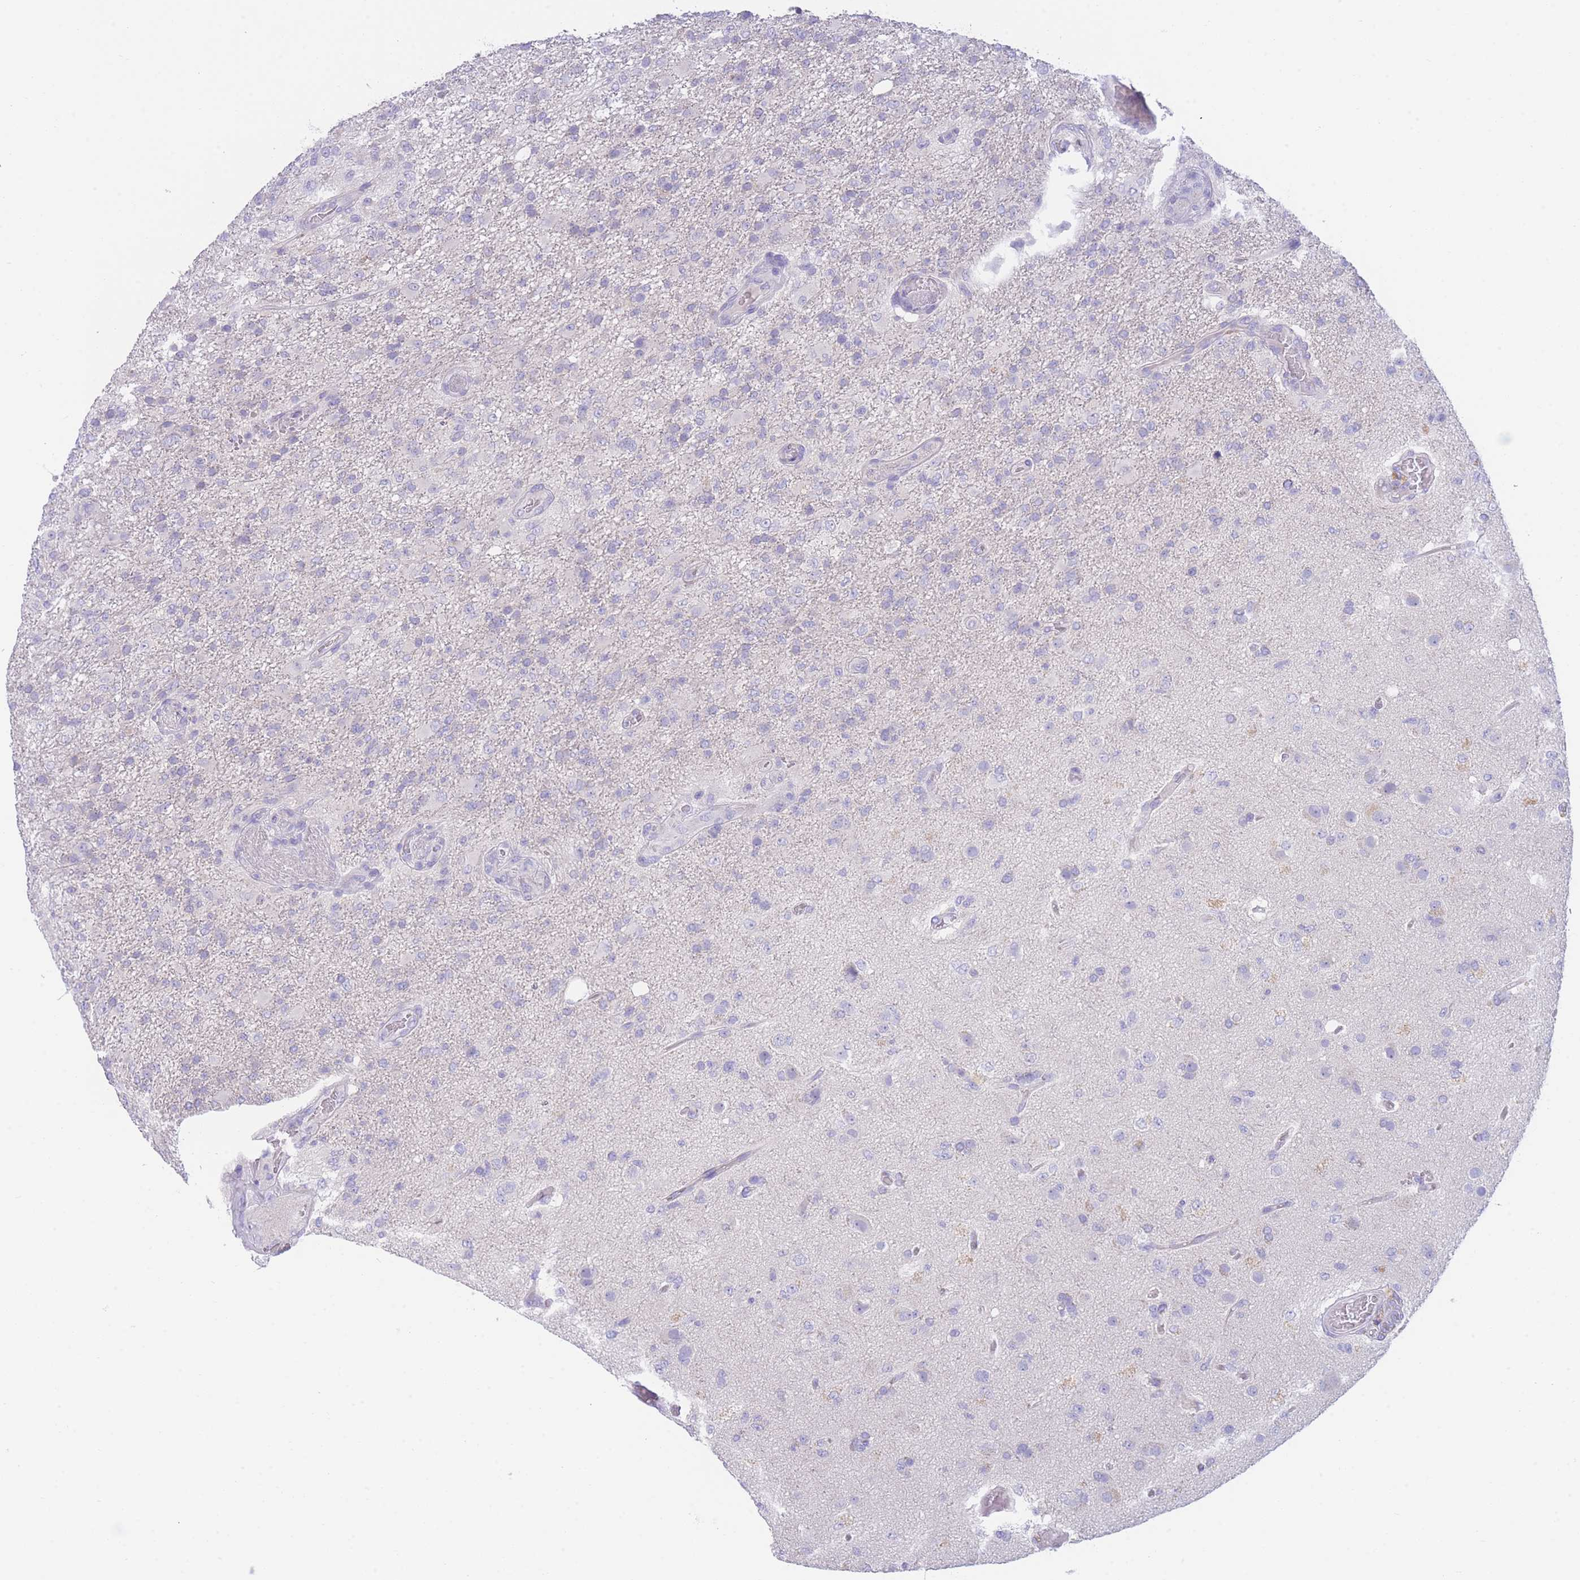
{"staining": {"intensity": "negative", "quantity": "none", "location": "none"}, "tissue": "glioma", "cell_type": "Tumor cells", "image_type": "cancer", "snomed": [{"axis": "morphology", "description": "Glioma, malignant, High grade"}, {"axis": "topography", "description": "Brain"}], "caption": "Tumor cells are negative for protein expression in human glioma. The staining was performed using DAB (3,3'-diaminobenzidine) to visualize the protein expression in brown, while the nuclei were stained in blue with hematoxylin (Magnification: 20x).", "gene": "PCDHB3", "patient": {"sex": "female", "age": 74}}